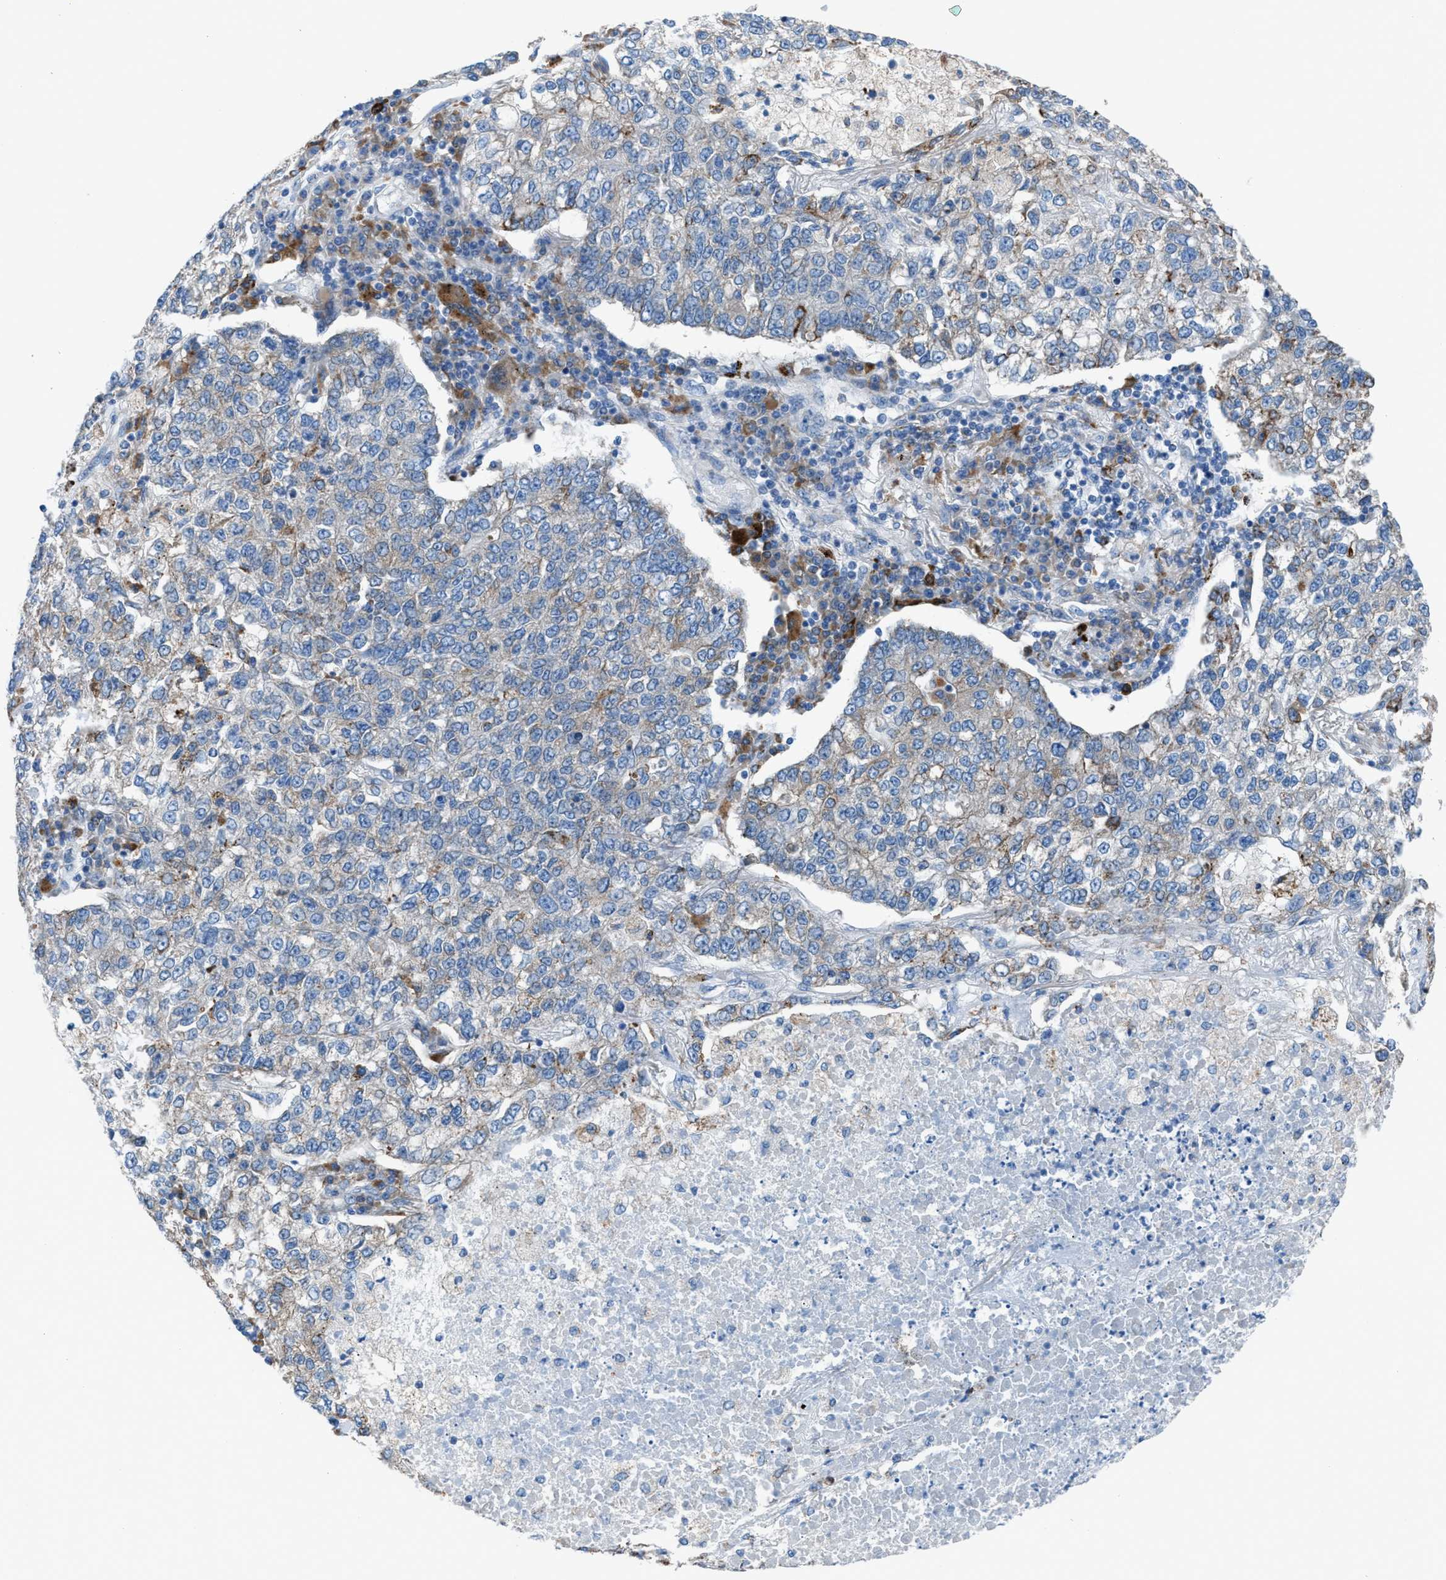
{"staining": {"intensity": "weak", "quantity": "25%-75%", "location": "cytoplasmic/membranous"}, "tissue": "lung cancer", "cell_type": "Tumor cells", "image_type": "cancer", "snomed": [{"axis": "morphology", "description": "Adenocarcinoma, NOS"}, {"axis": "topography", "description": "Lung"}], "caption": "Human adenocarcinoma (lung) stained with a protein marker shows weak staining in tumor cells.", "gene": "CD1B", "patient": {"sex": "male", "age": 49}}